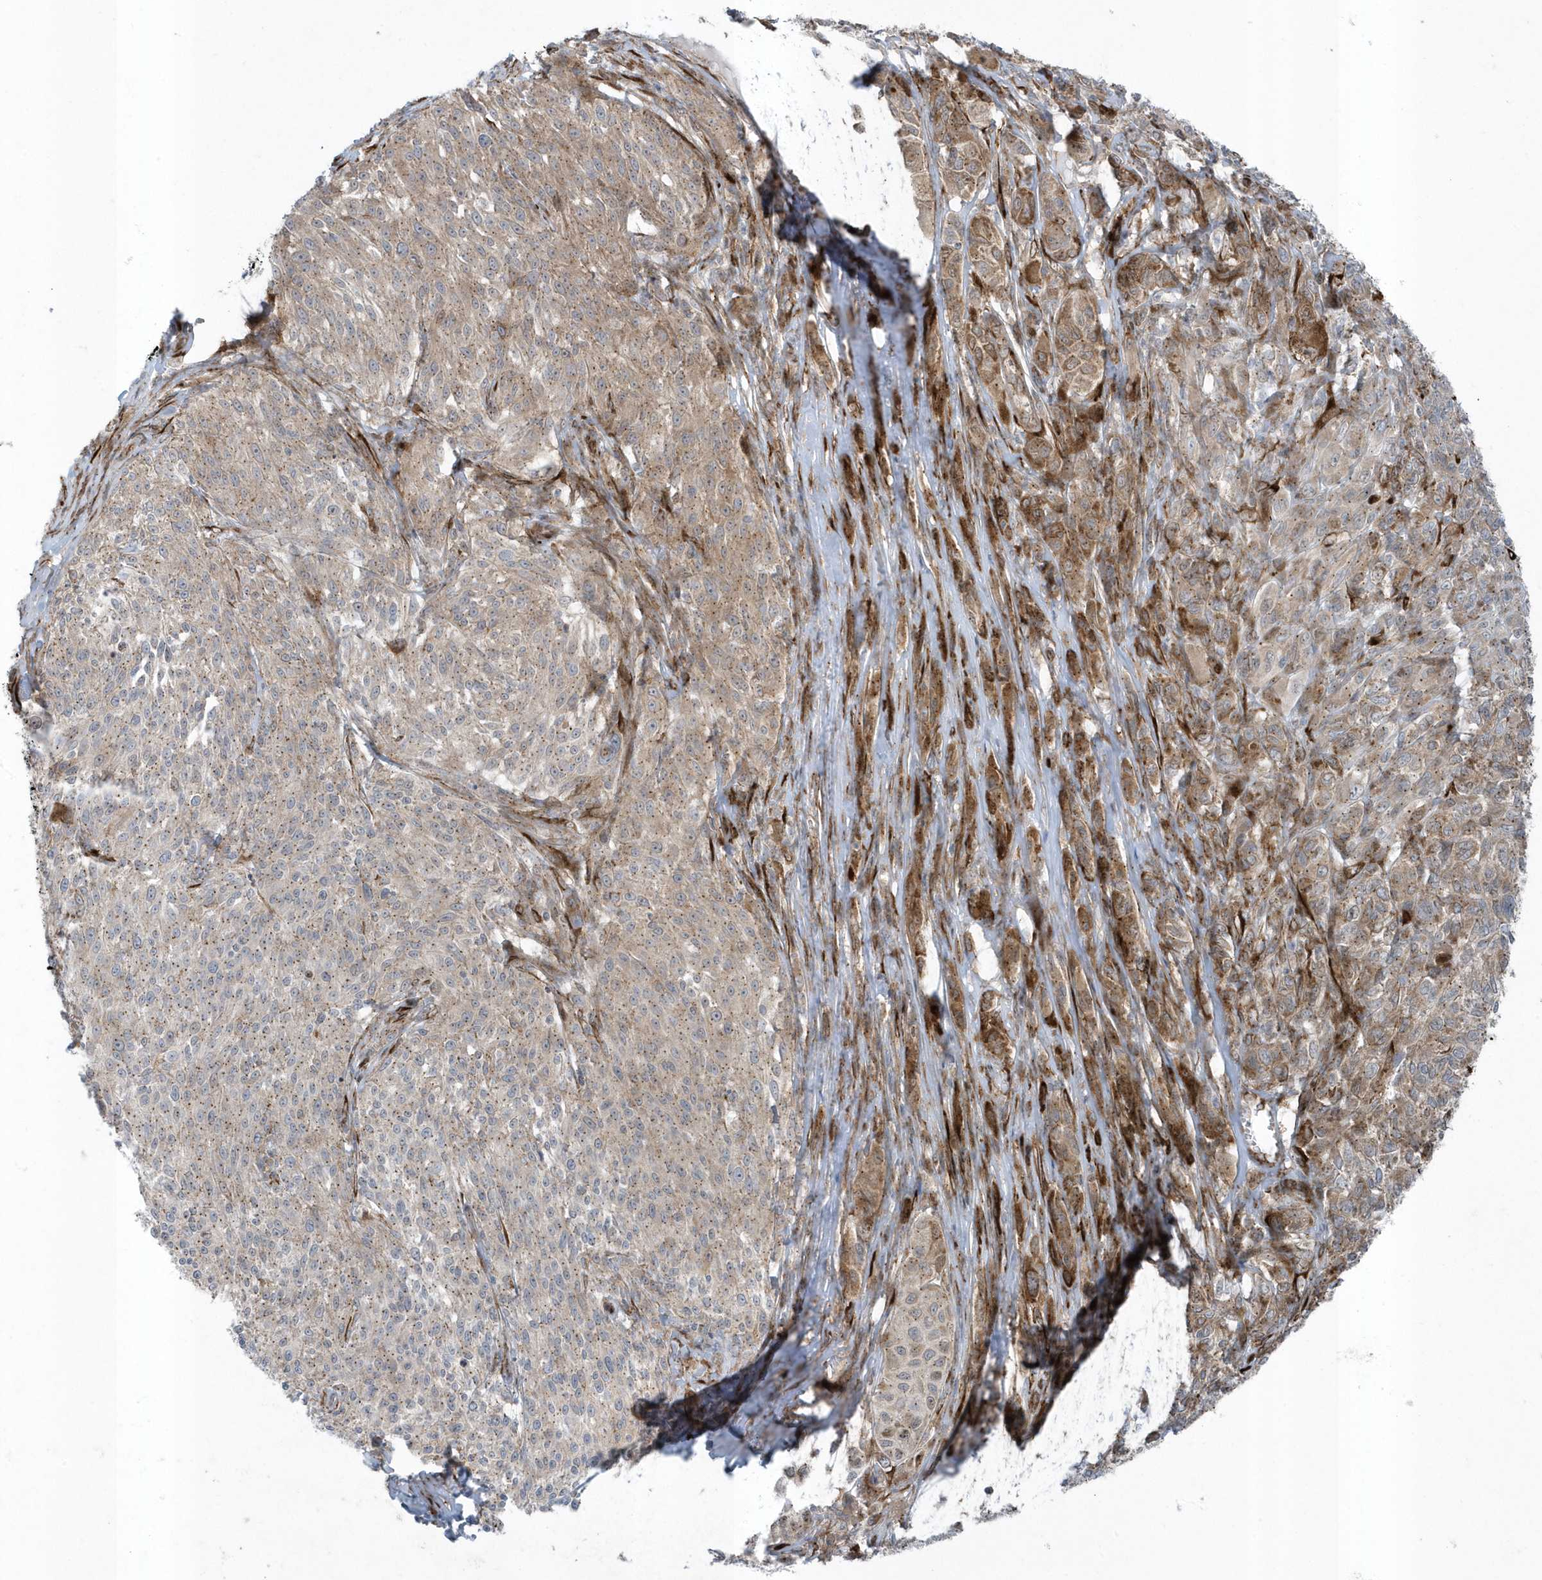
{"staining": {"intensity": "moderate", "quantity": "25%-75%", "location": "cytoplasmic/membranous"}, "tissue": "melanoma", "cell_type": "Tumor cells", "image_type": "cancer", "snomed": [{"axis": "morphology", "description": "Malignant melanoma, NOS"}, {"axis": "topography", "description": "Skin of trunk"}], "caption": "Protein analysis of malignant melanoma tissue demonstrates moderate cytoplasmic/membranous staining in approximately 25%-75% of tumor cells.", "gene": "FAM98A", "patient": {"sex": "male", "age": 71}}